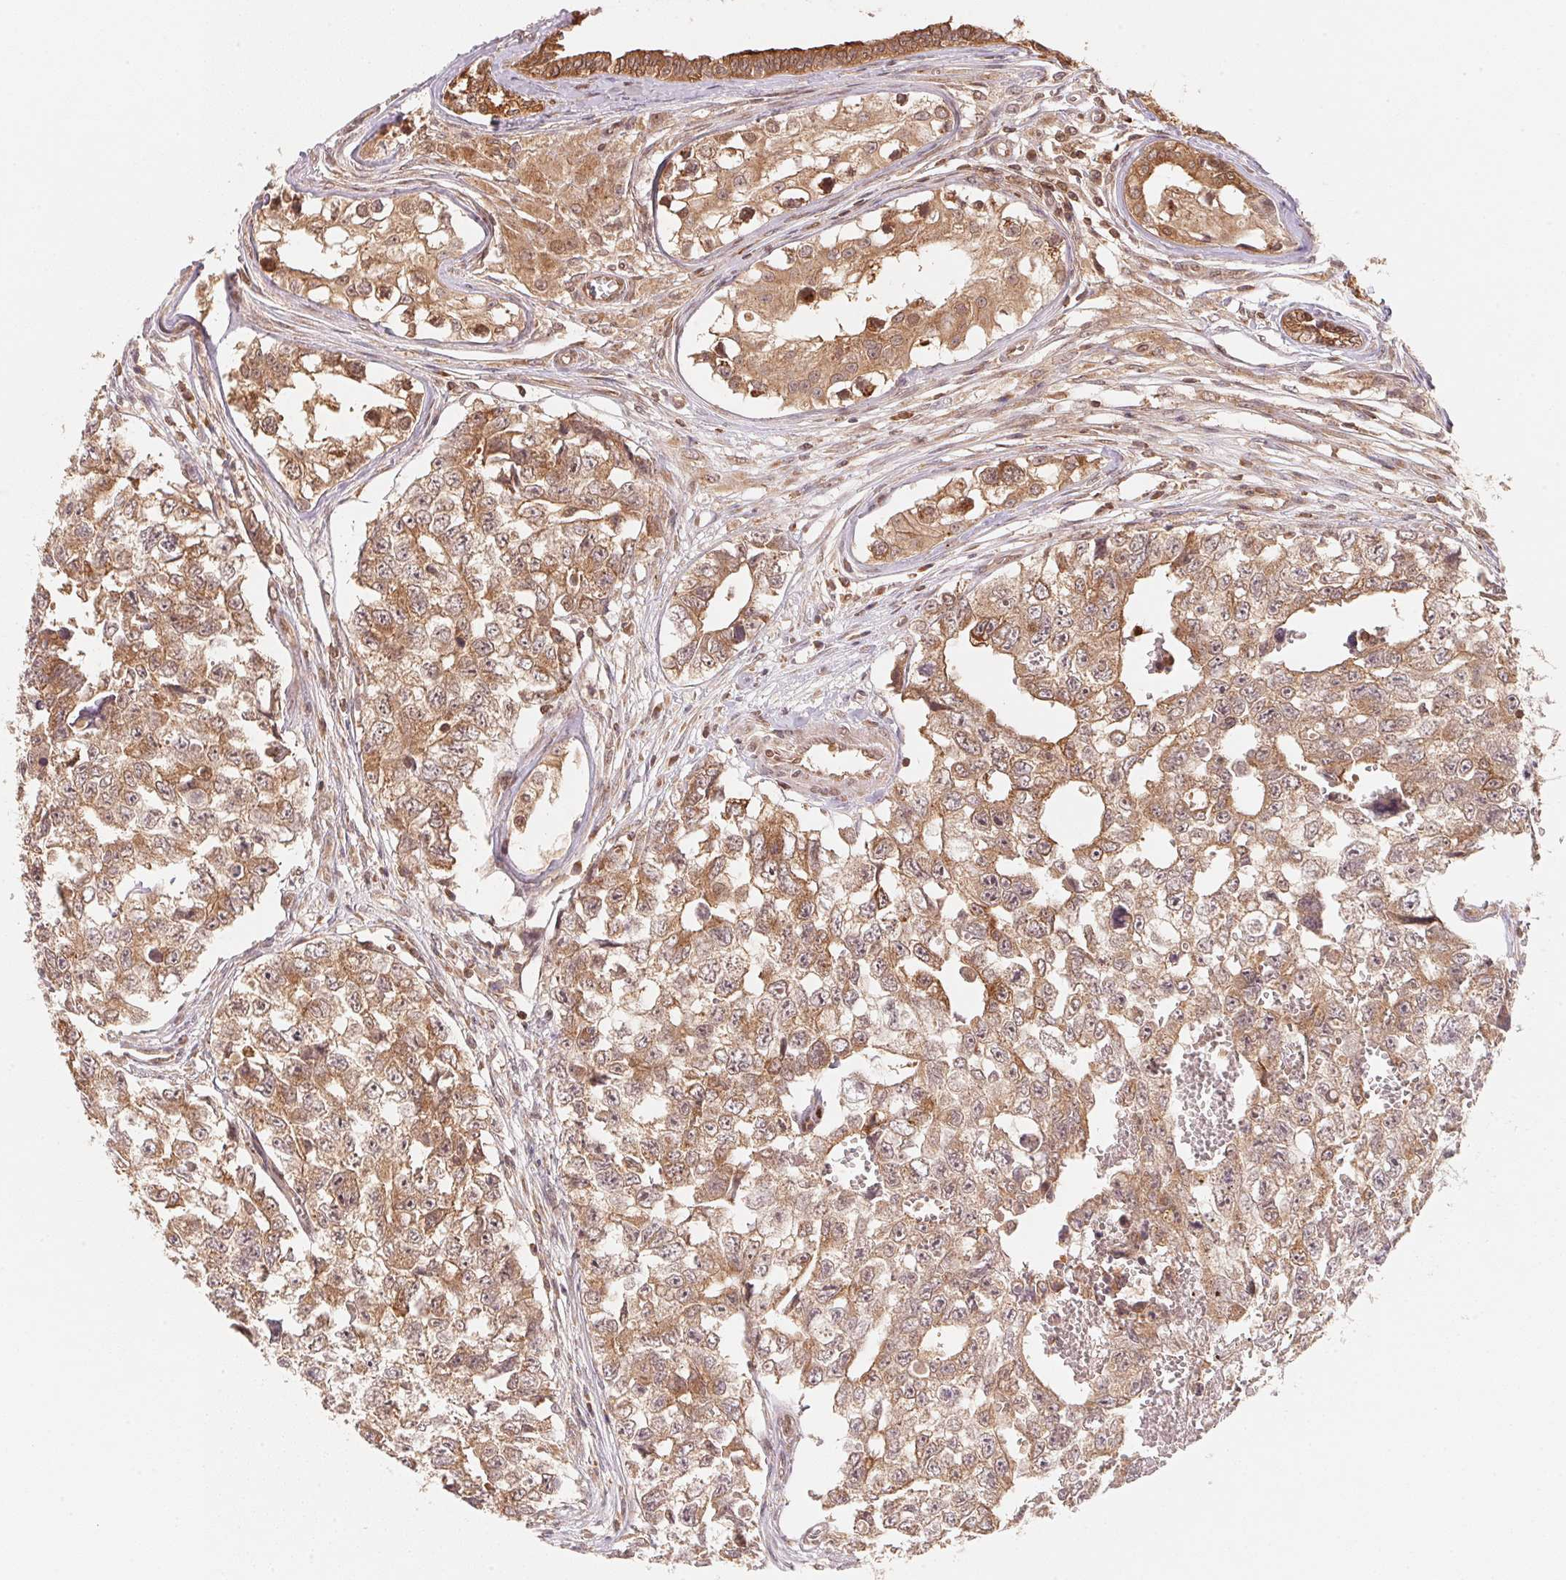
{"staining": {"intensity": "strong", "quantity": ">75%", "location": "cytoplasmic/membranous"}, "tissue": "testis cancer", "cell_type": "Tumor cells", "image_type": "cancer", "snomed": [{"axis": "morphology", "description": "Carcinoma, Embryonal, NOS"}, {"axis": "topography", "description": "Testis"}], "caption": "A photomicrograph of testis cancer (embryonal carcinoma) stained for a protein shows strong cytoplasmic/membranous brown staining in tumor cells.", "gene": "CCDC102B", "patient": {"sex": "male", "age": 18}}